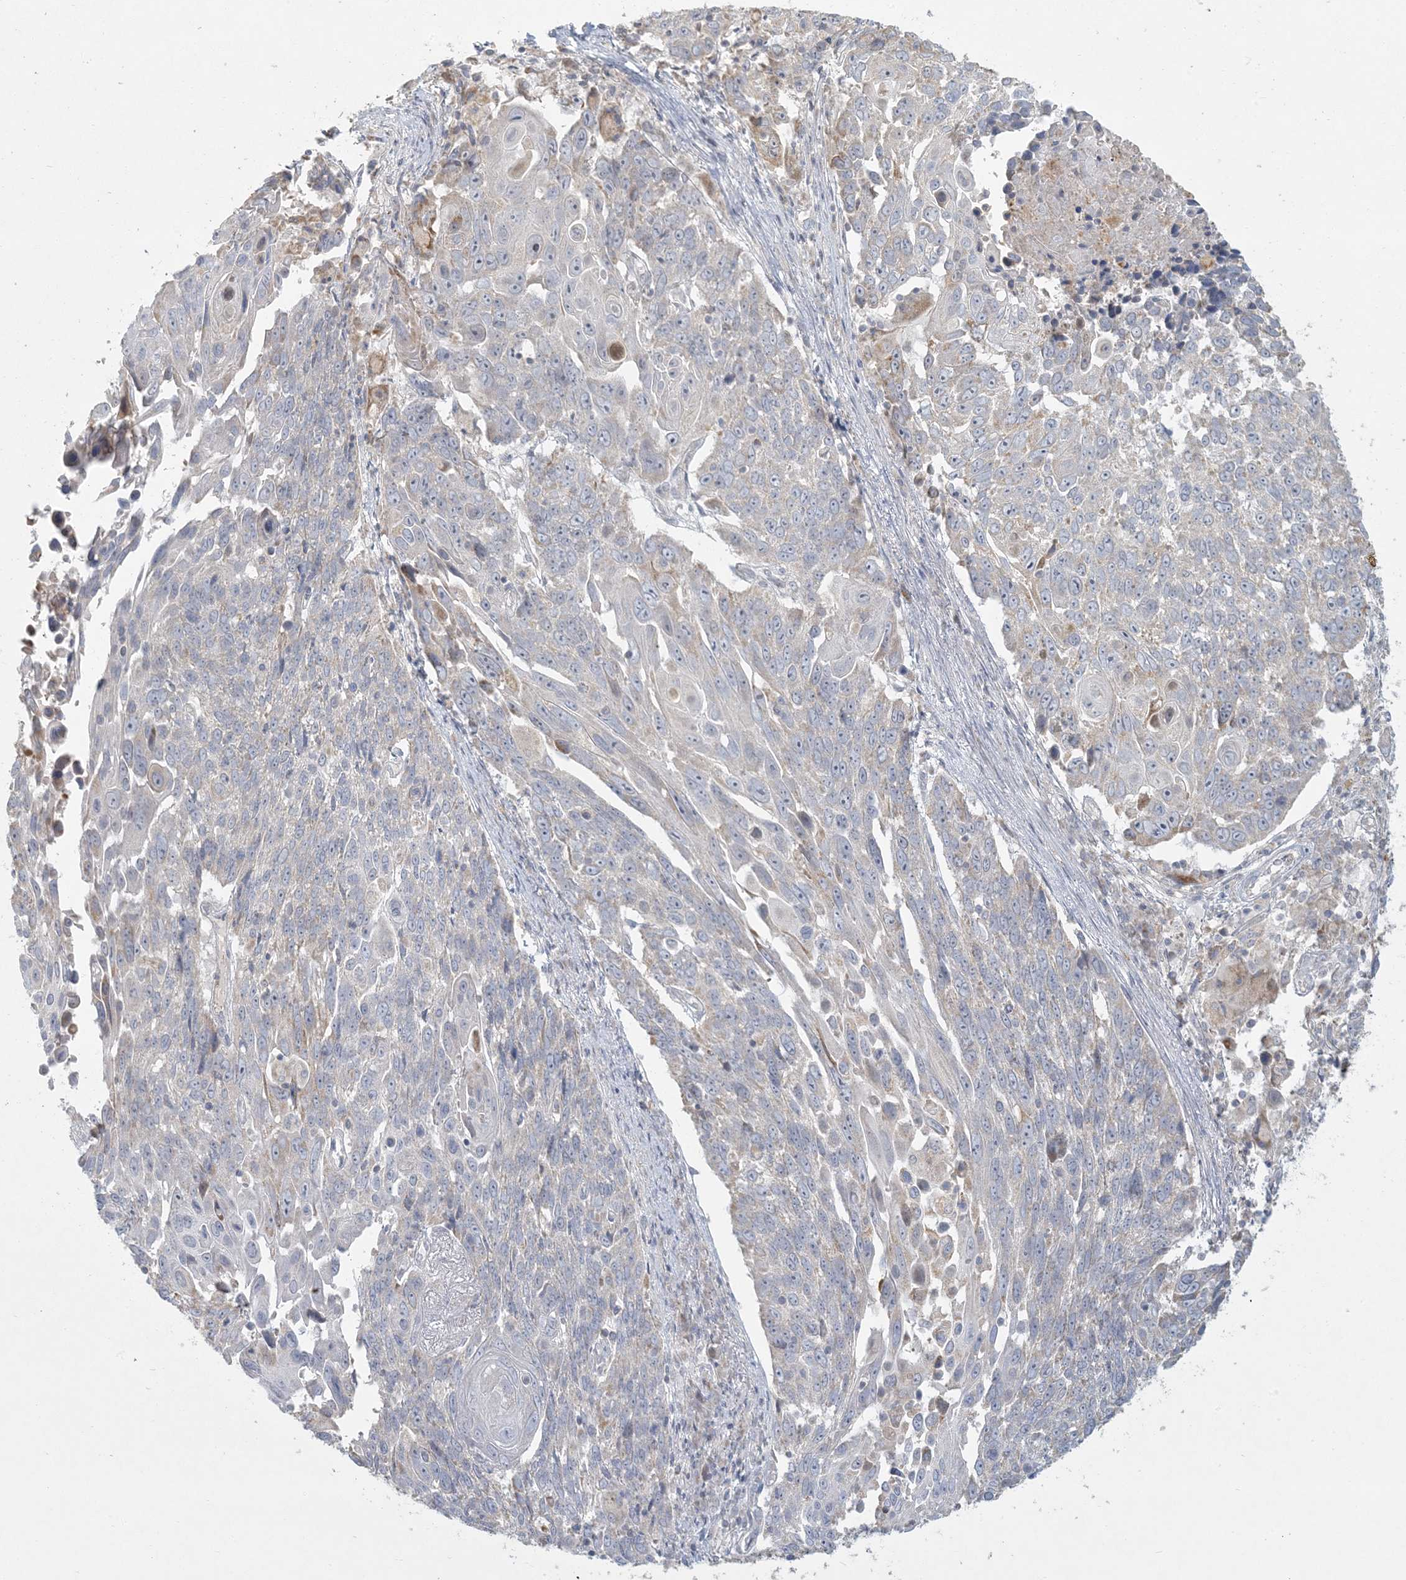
{"staining": {"intensity": "negative", "quantity": "none", "location": "none"}, "tissue": "lung cancer", "cell_type": "Tumor cells", "image_type": "cancer", "snomed": [{"axis": "morphology", "description": "Squamous cell carcinoma, NOS"}, {"axis": "topography", "description": "Lung"}], "caption": "Lung cancer (squamous cell carcinoma) stained for a protein using IHC displays no staining tumor cells.", "gene": "MCAT", "patient": {"sex": "male", "age": 66}}